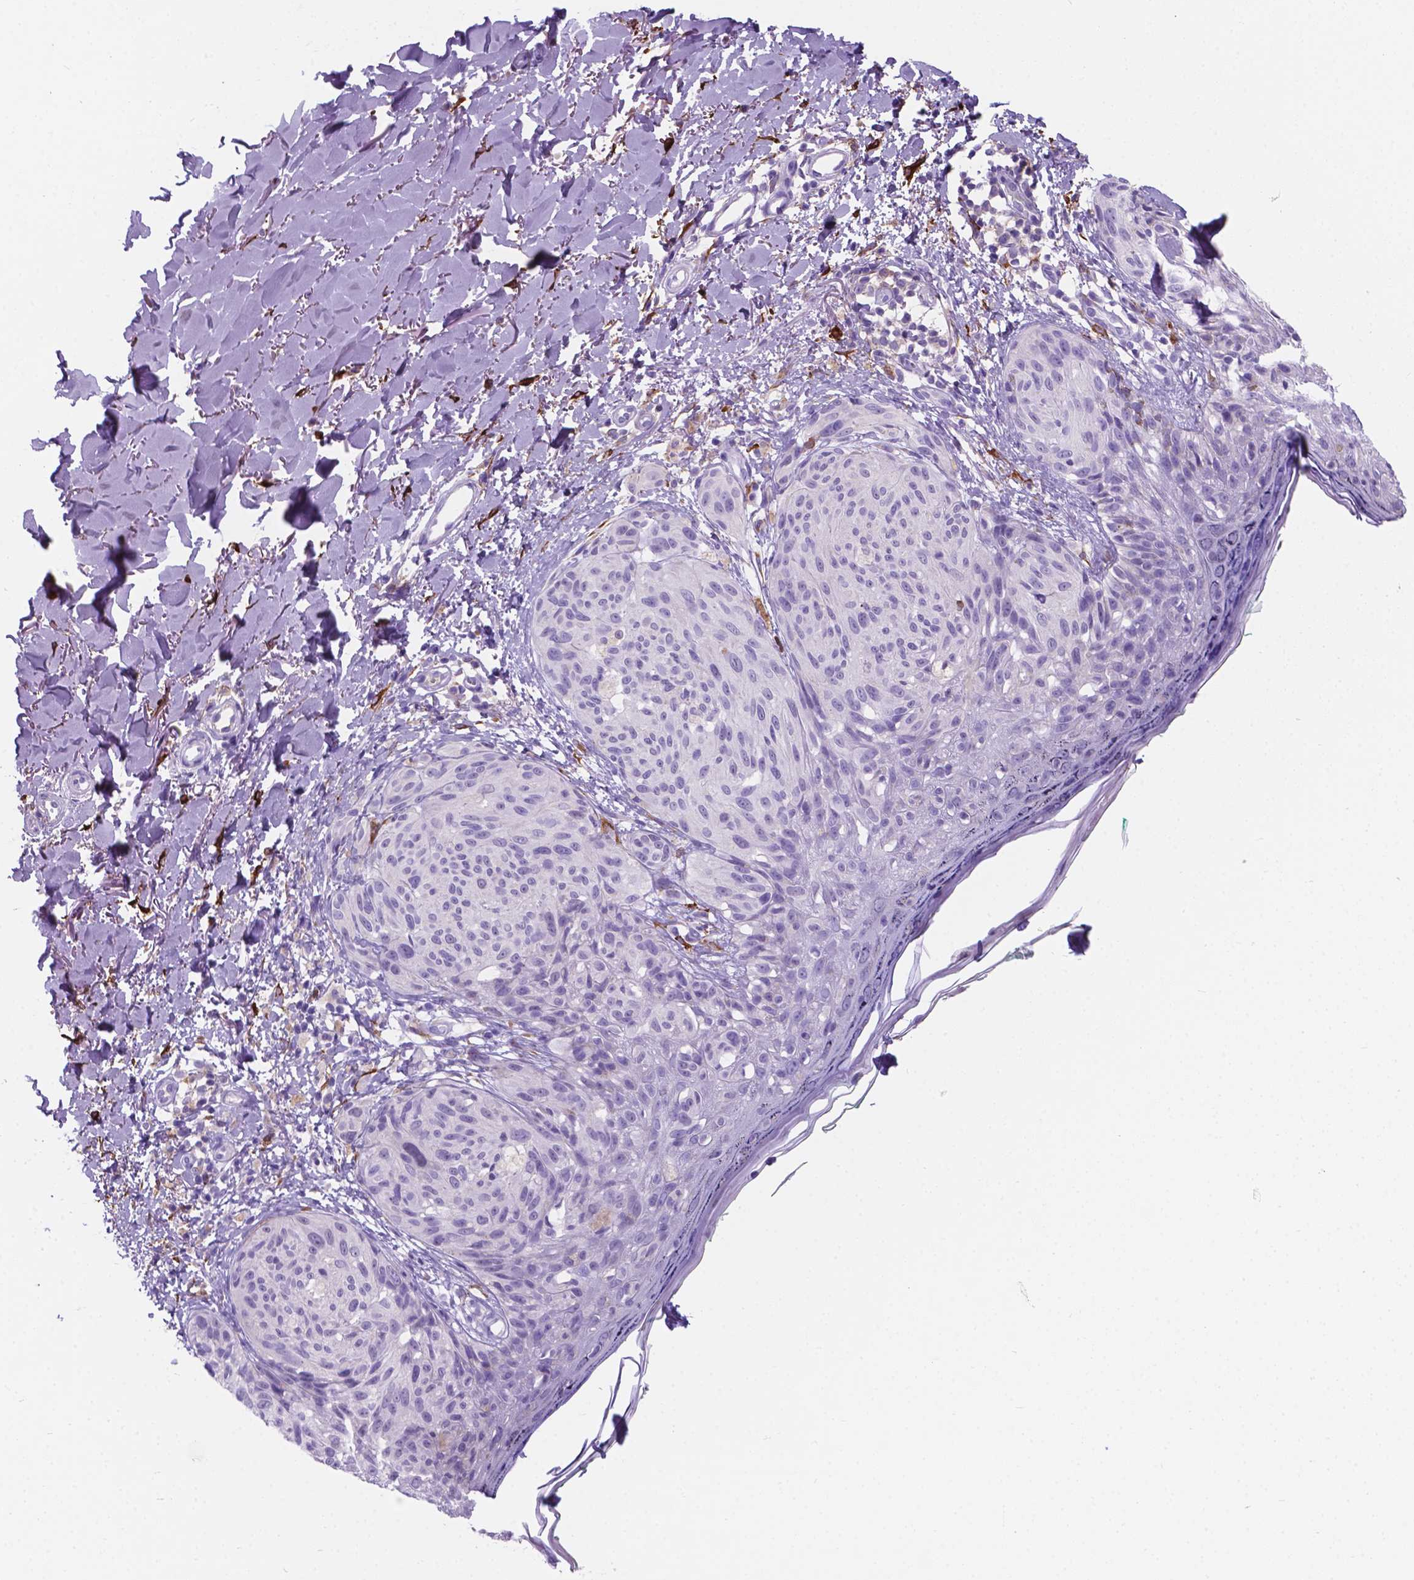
{"staining": {"intensity": "negative", "quantity": "none", "location": "none"}, "tissue": "melanoma", "cell_type": "Tumor cells", "image_type": "cancer", "snomed": [{"axis": "morphology", "description": "Malignant melanoma, NOS"}, {"axis": "topography", "description": "Skin"}], "caption": "This is a image of immunohistochemistry staining of malignant melanoma, which shows no positivity in tumor cells.", "gene": "MACF1", "patient": {"sex": "female", "age": 87}}